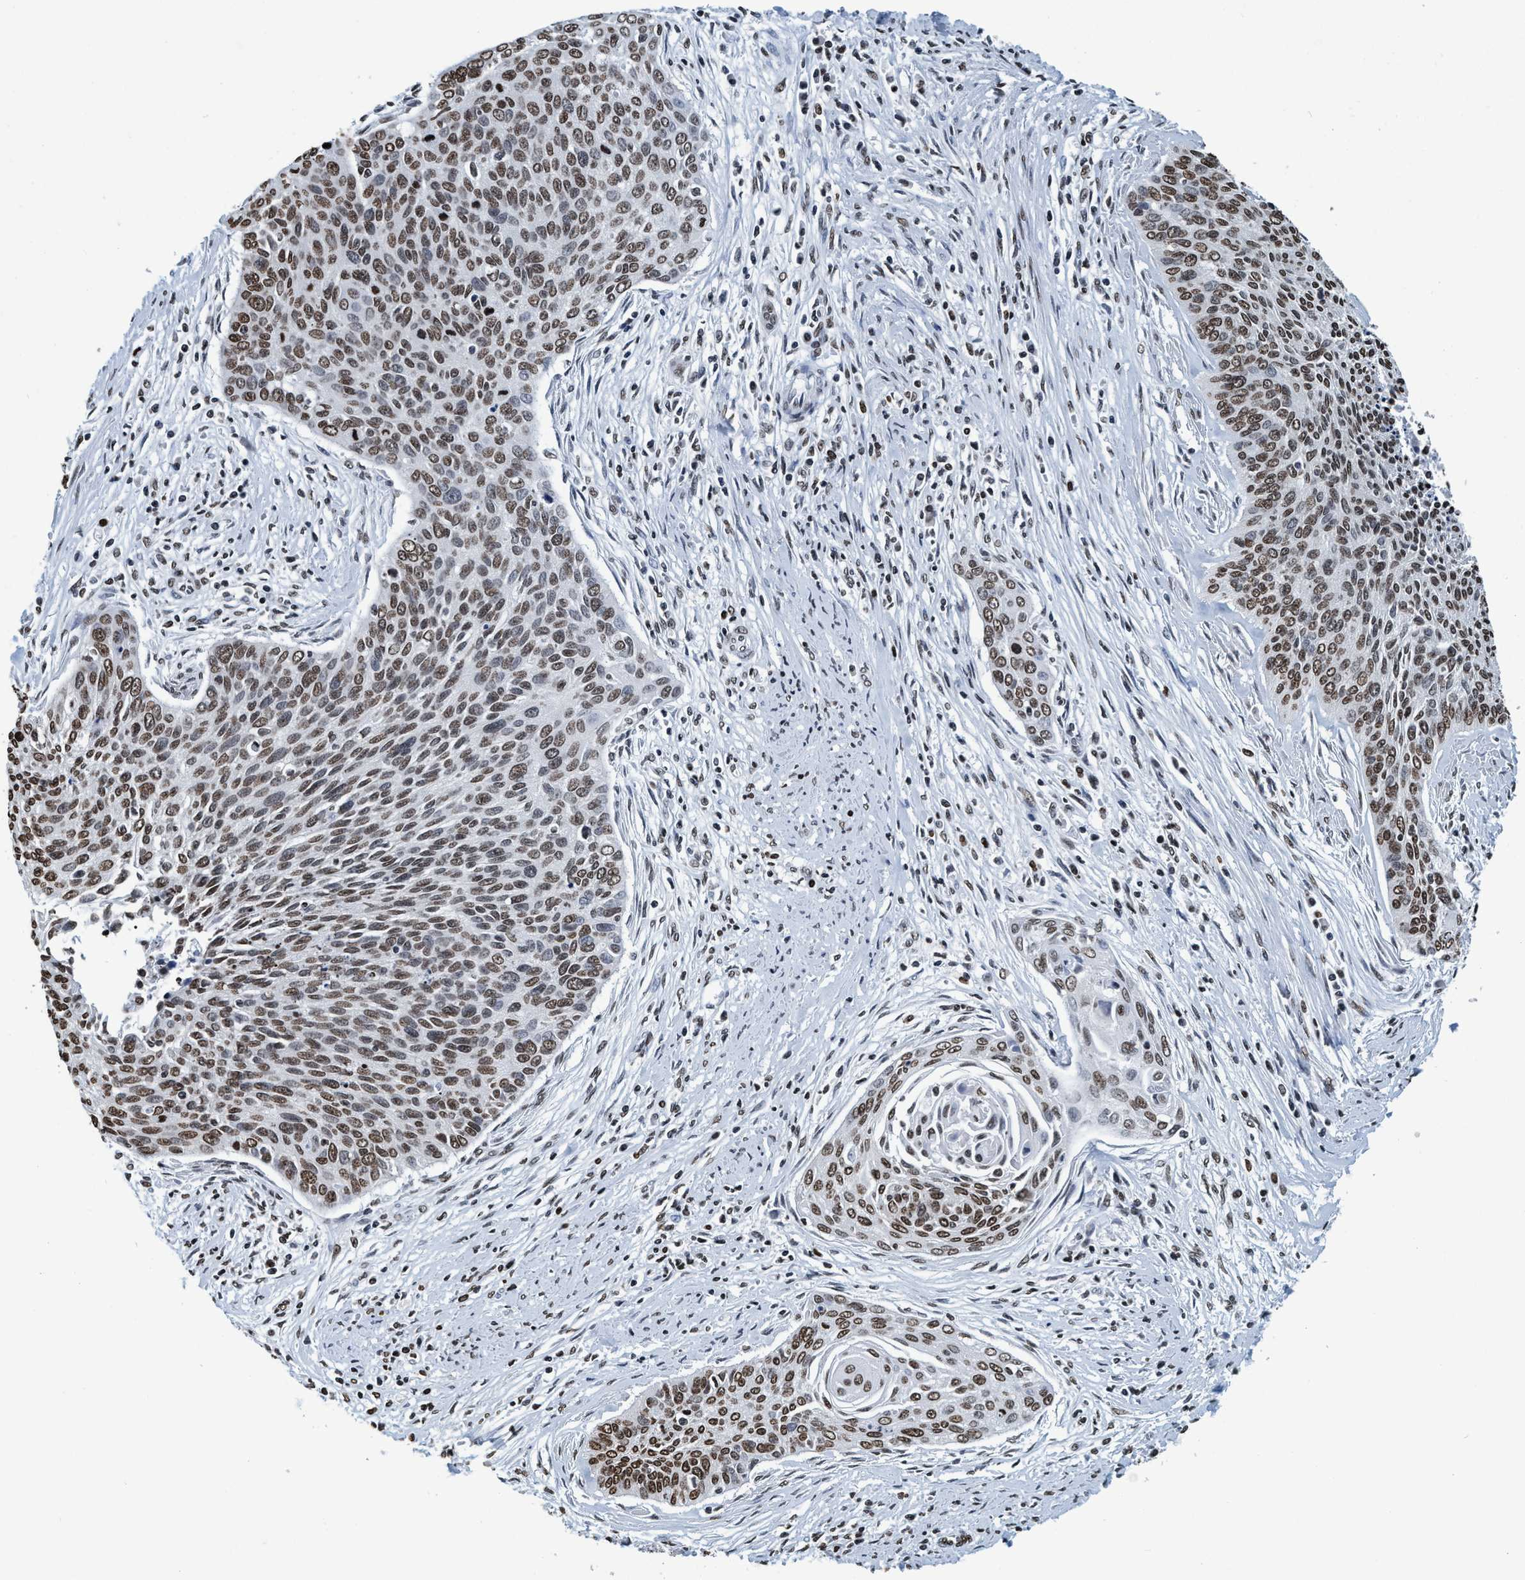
{"staining": {"intensity": "moderate", "quantity": ">75%", "location": "nuclear"}, "tissue": "cervical cancer", "cell_type": "Tumor cells", "image_type": "cancer", "snomed": [{"axis": "morphology", "description": "Squamous cell carcinoma, NOS"}, {"axis": "topography", "description": "Cervix"}], "caption": "DAB immunohistochemical staining of cervical cancer (squamous cell carcinoma) demonstrates moderate nuclear protein expression in approximately >75% of tumor cells.", "gene": "CCNE2", "patient": {"sex": "female", "age": 55}}